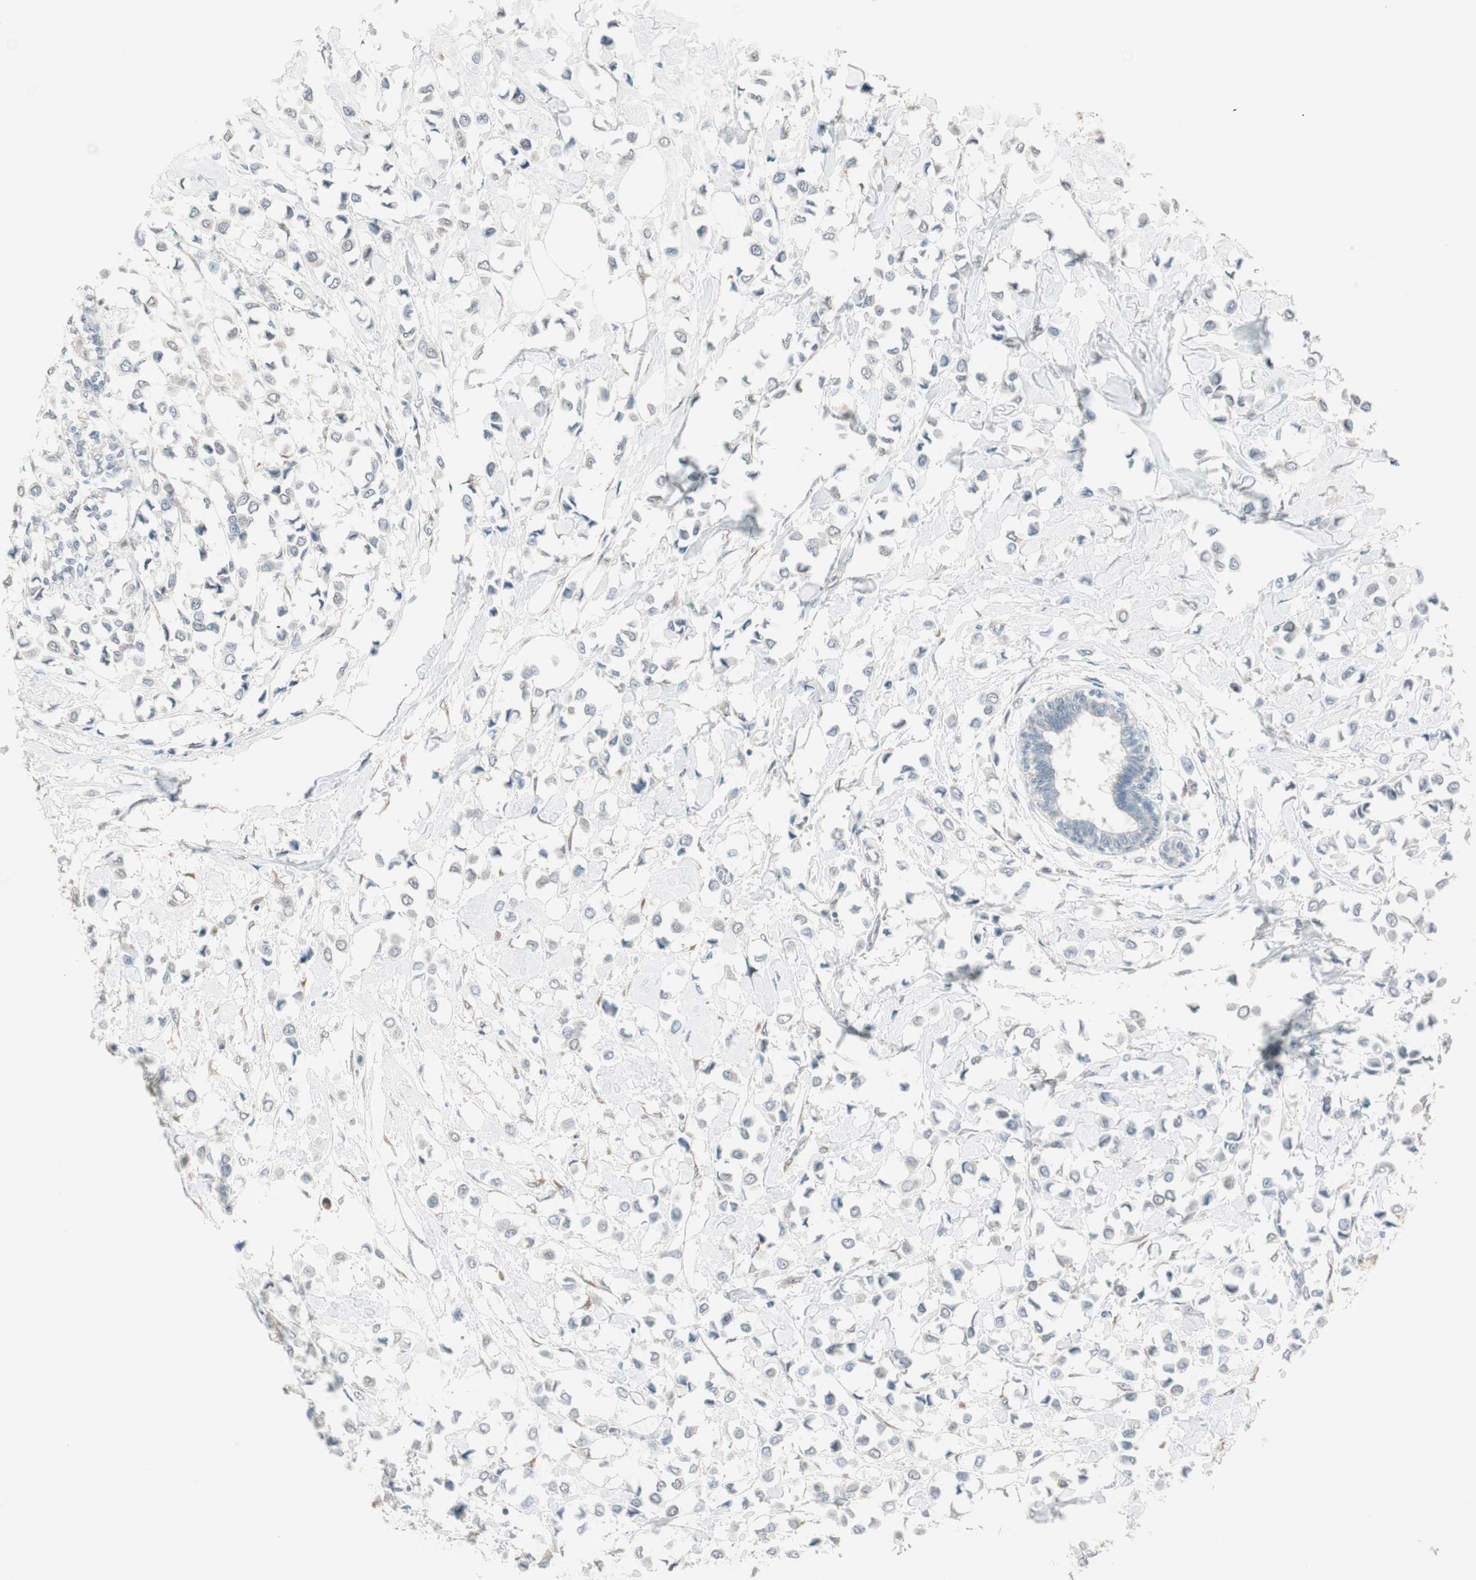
{"staining": {"intensity": "negative", "quantity": "none", "location": "none"}, "tissue": "breast cancer", "cell_type": "Tumor cells", "image_type": "cancer", "snomed": [{"axis": "morphology", "description": "Lobular carcinoma"}, {"axis": "topography", "description": "Breast"}], "caption": "An immunohistochemistry (IHC) image of breast lobular carcinoma is shown. There is no staining in tumor cells of breast lobular carcinoma.", "gene": "PDZK1", "patient": {"sex": "female", "age": 51}}